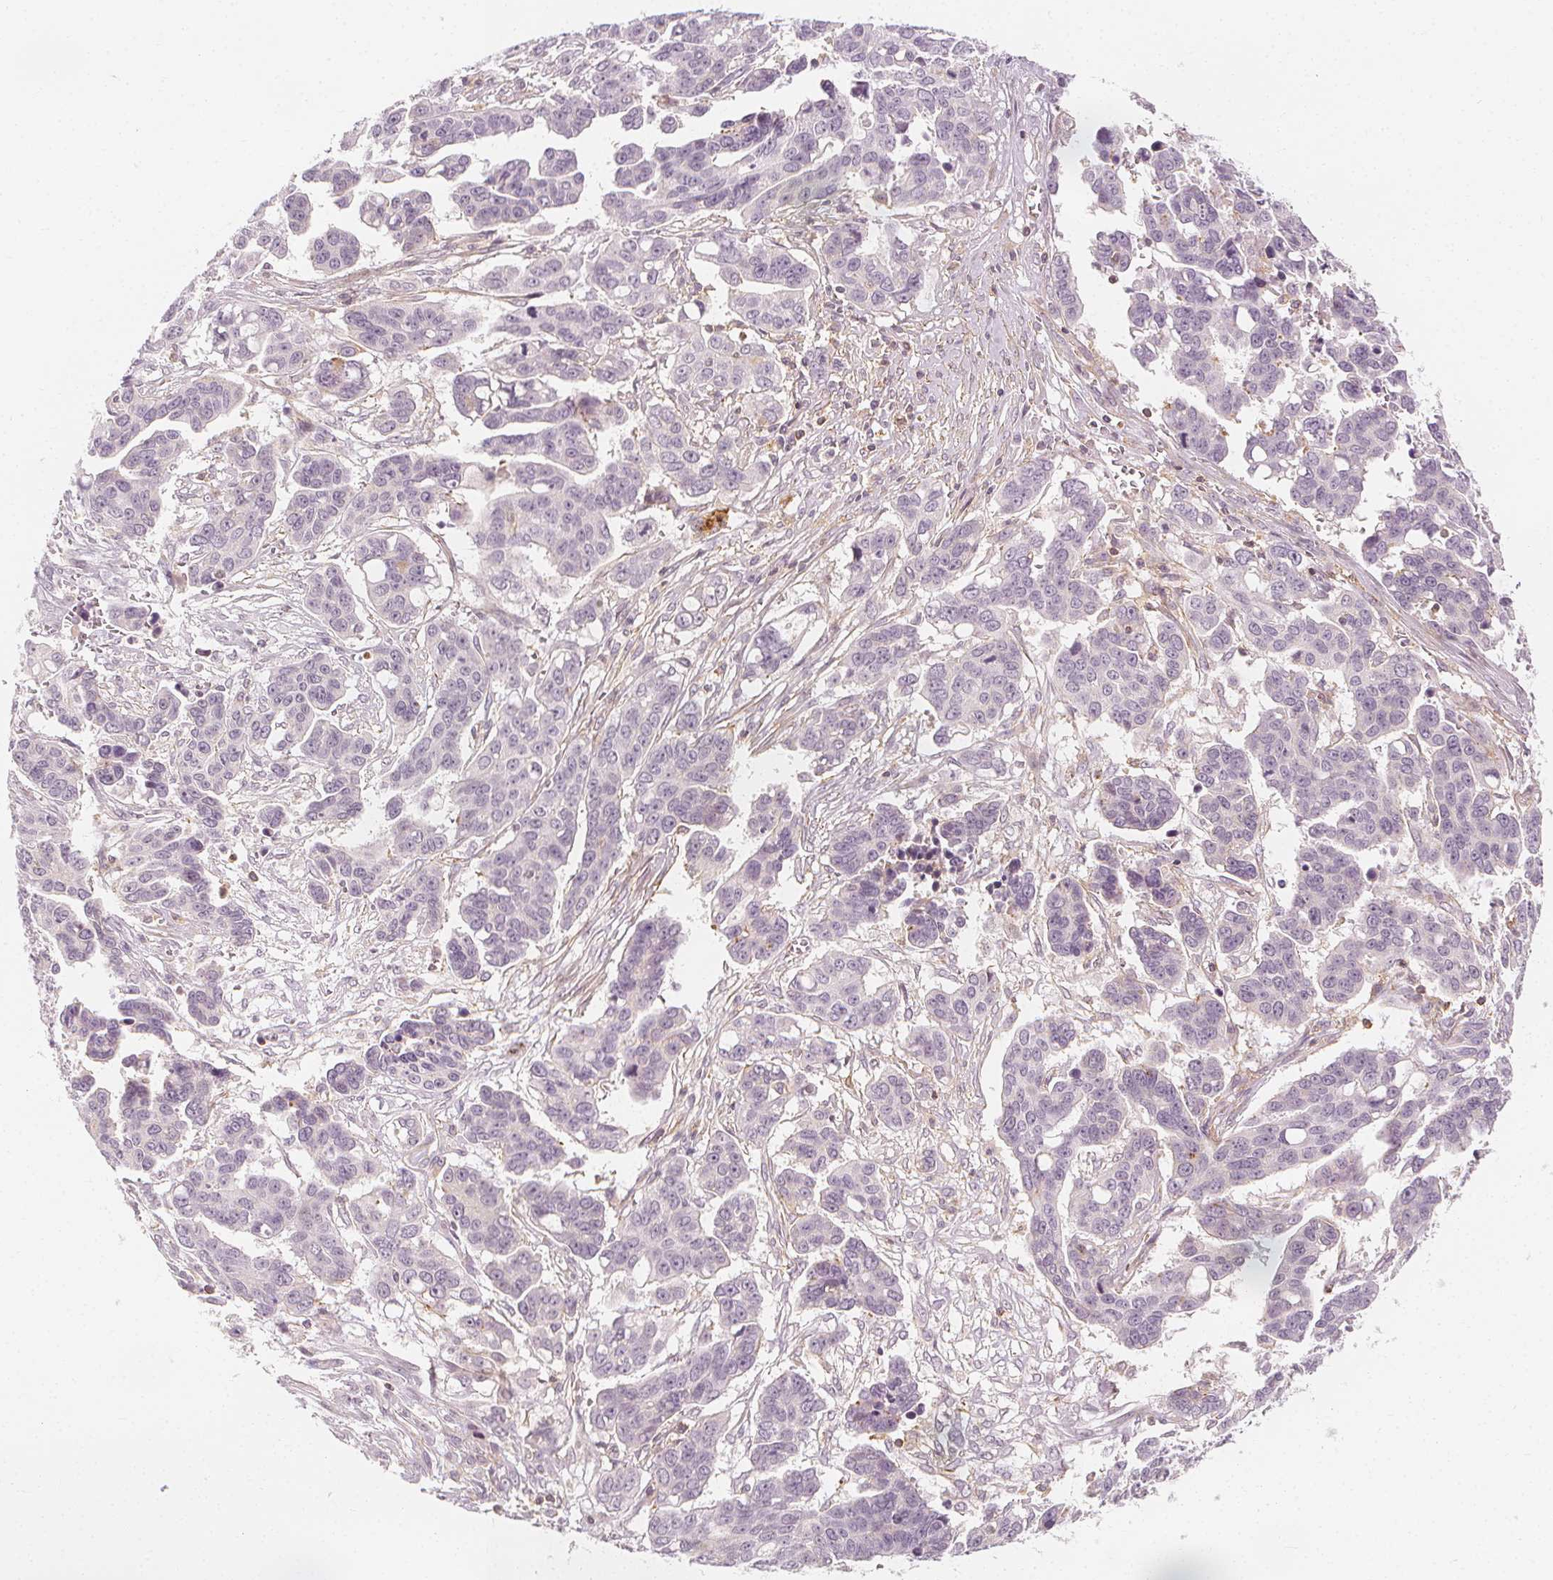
{"staining": {"intensity": "negative", "quantity": "none", "location": "none"}, "tissue": "ovarian cancer", "cell_type": "Tumor cells", "image_type": "cancer", "snomed": [{"axis": "morphology", "description": "Carcinoma, endometroid"}, {"axis": "topography", "description": "Ovary"}], "caption": "IHC photomicrograph of human endometroid carcinoma (ovarian) stained for a protein (brown), which shows no expression in tumor cells. Brightfield microscopy of immunohistochemistry (IHC) stained with DAB (3,3'-diaminobenzidine) (brown) and hematoxylin (blue), captured at high magnification.", "gene": "ARHGAP26", "patient": {"sex": "female", "age": 78}}